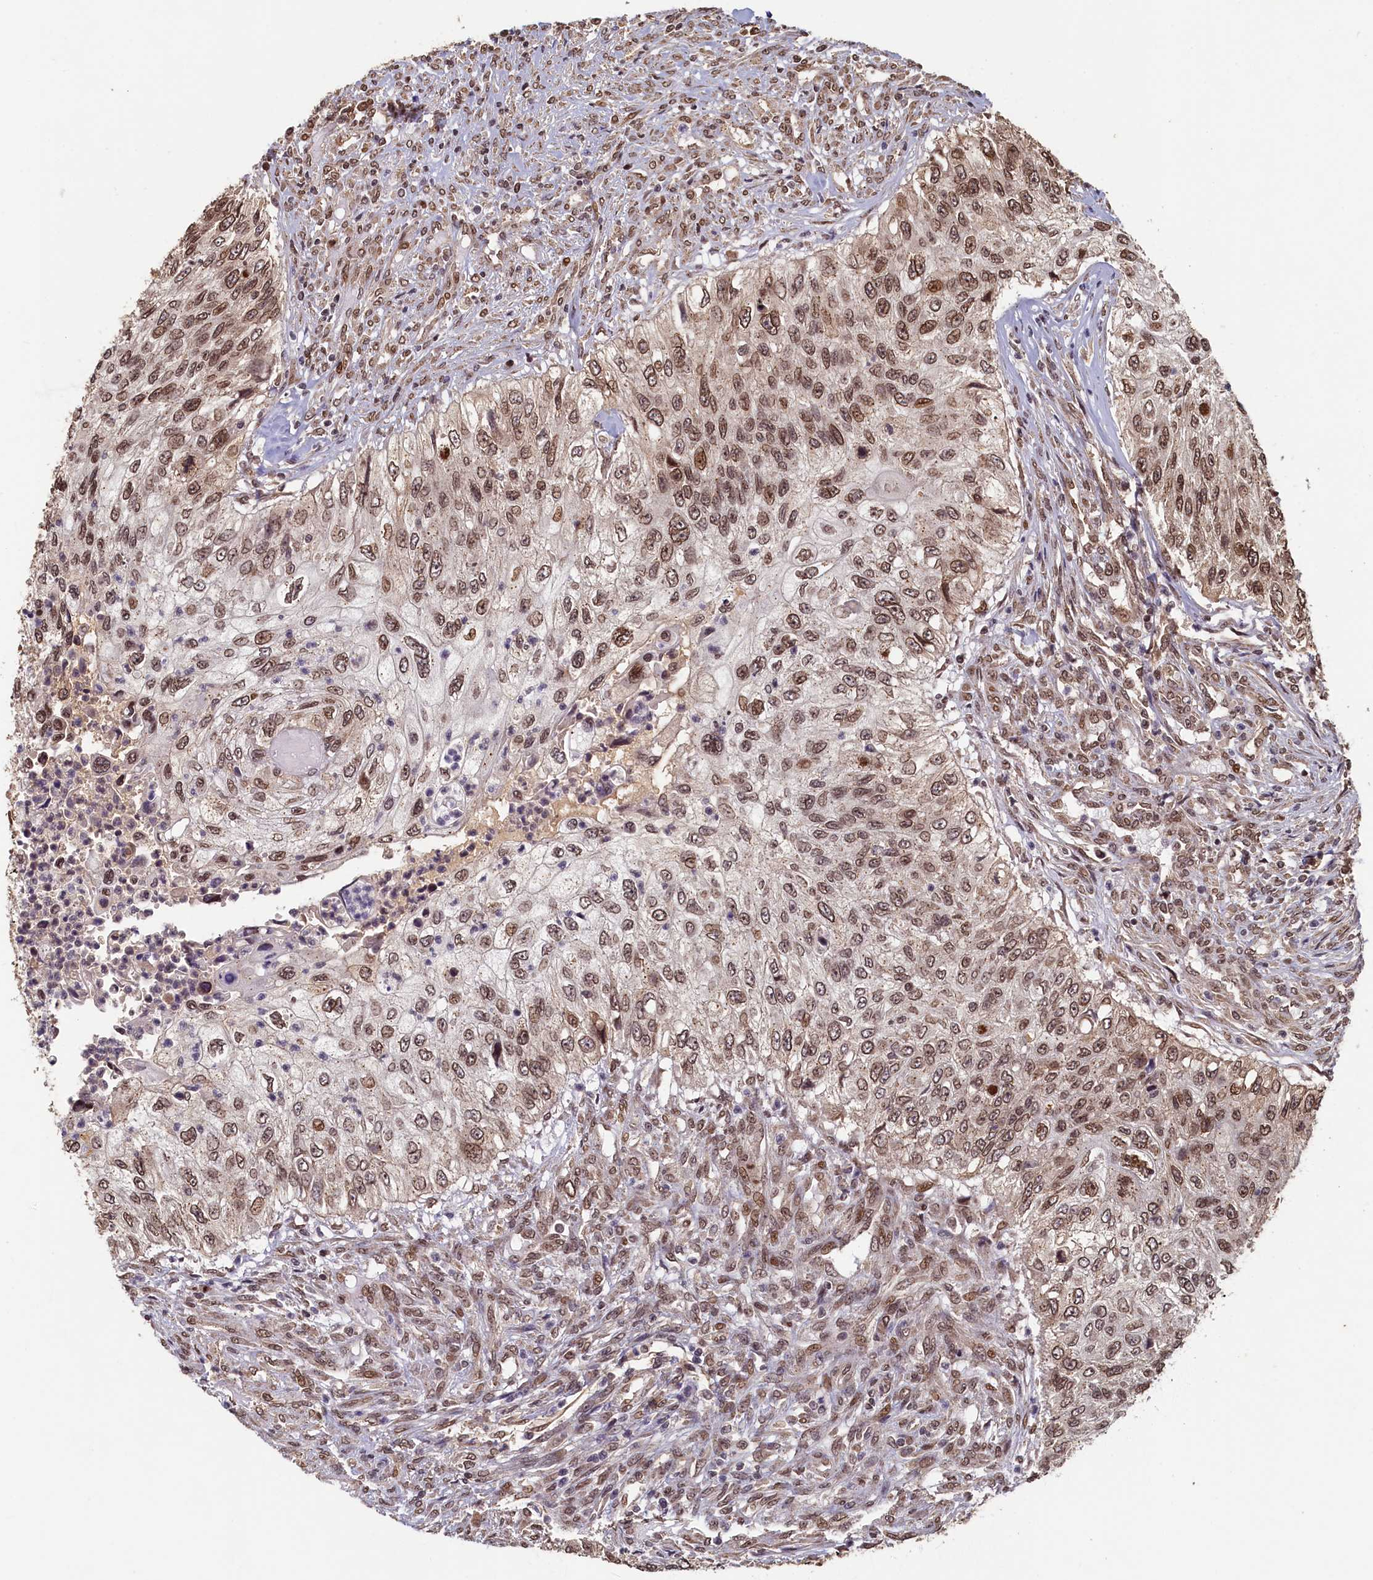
{"staining": {"intensity": "moderate", "quantity": ">75%", "location": "cytoplasmic/membranous,nuclear"}, "tissue": "urothelial cancer", "cell_type": "Tumor cells", "image_type": "cancer", "snomed": [{"axis": "morphology", "description": "Urothelial carcinoma, High grade"}, {"axis": "topography", "description": "Urinary bladder"}], "caption": "IHC histopathology image of human high-grade urothelial carcinoma stained for a protein (brown), which demonstrates medium levels of moderate cytoplasmic/membranous and nuclear positivity in approximately >75% of tumor cells.", "gene": "CKAP2L", "patient": {"sex": "female", "age": 60}}